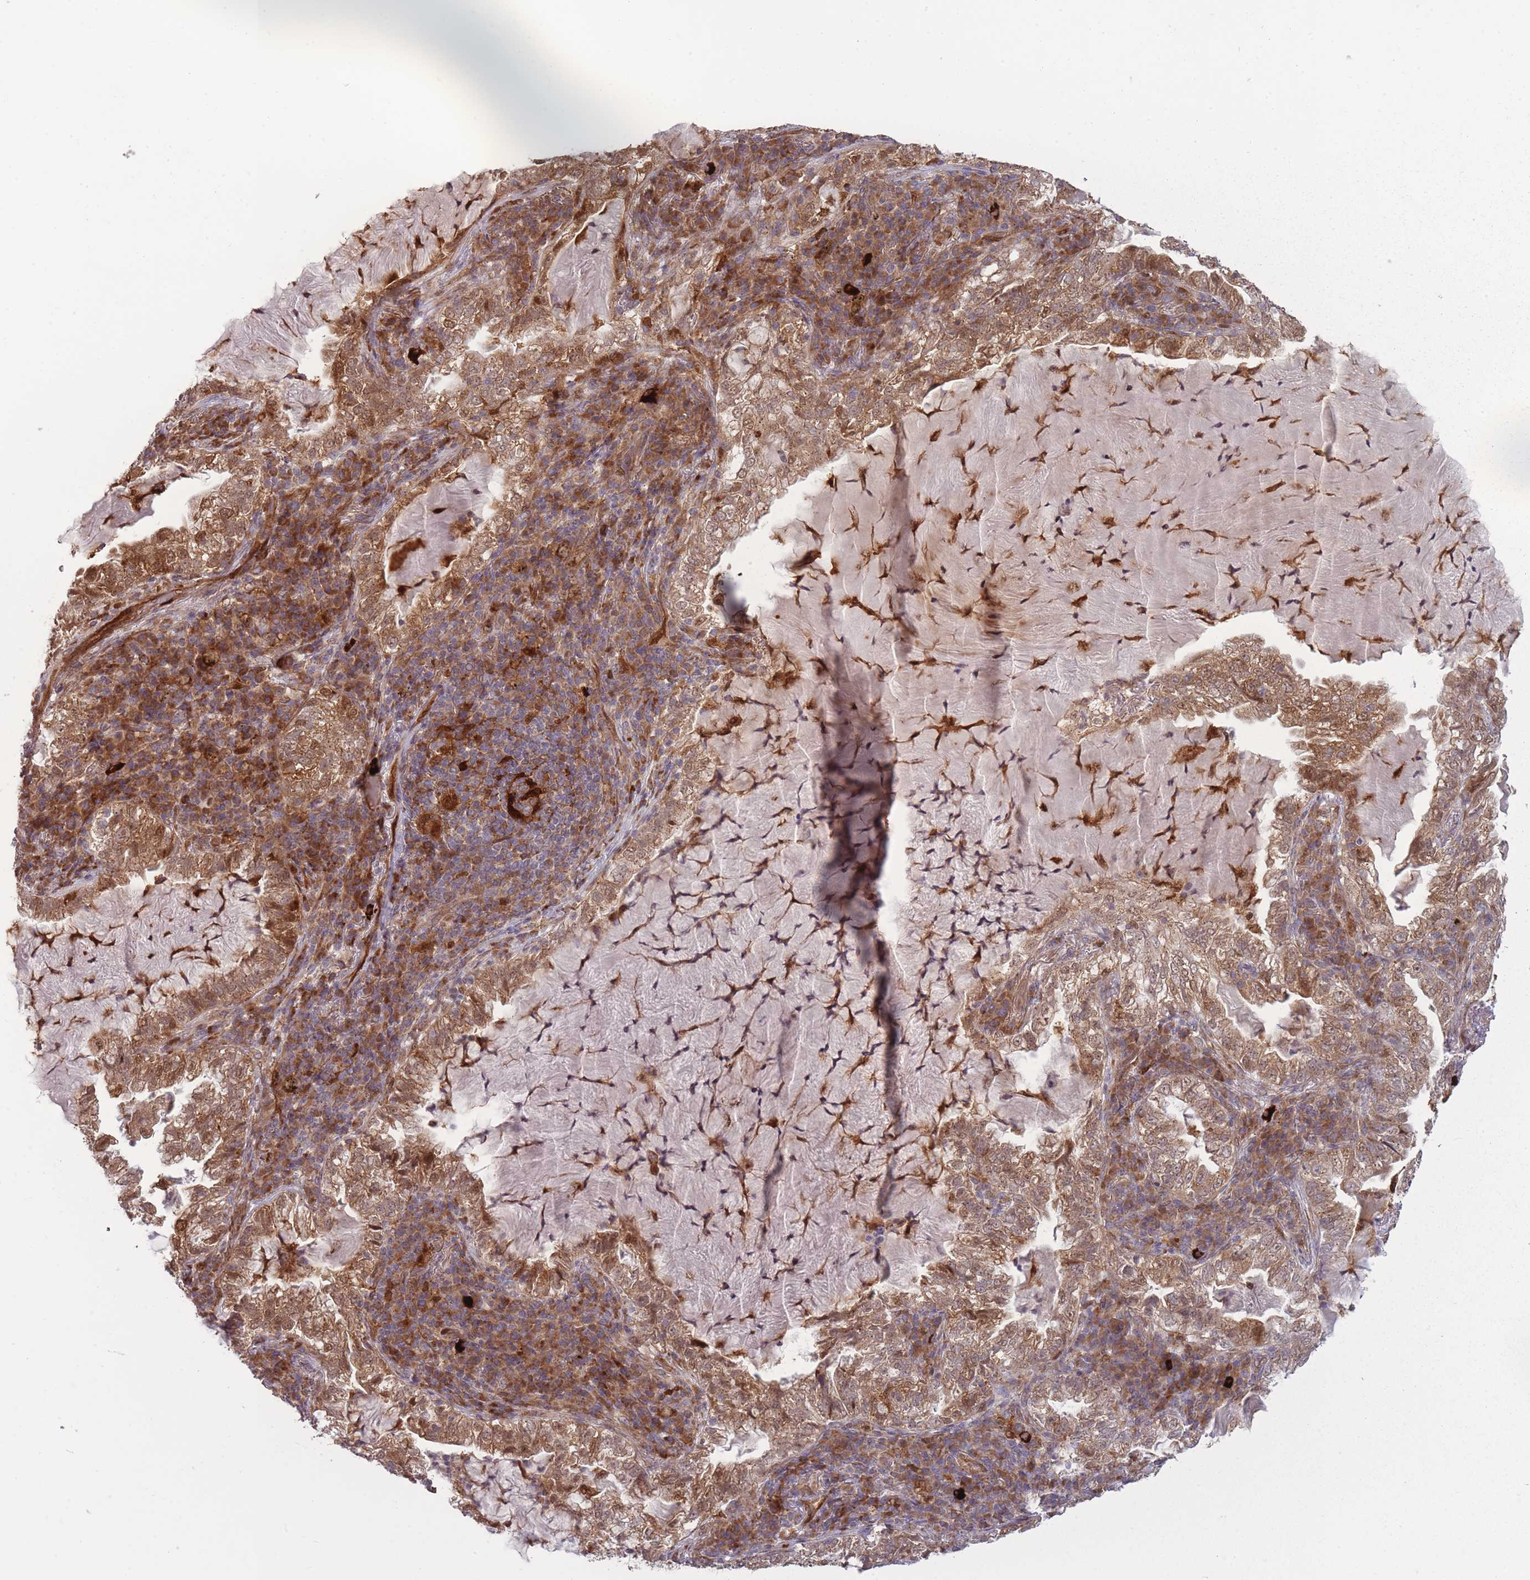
{"staining": {"intensity": "moderate", "quantity": ">75%", "location": "cytoplasmic/membranous,nuclear"}, "tissue": "lung cancer", "cell_type": "Tumor cells", "image_type": "cancer", "snomed": [{"axis": "morphology", "description": "Adenocarcinoma, NOS"}, {"axis": "topography", "description": "Lung"}], "caption": "Immunohistochemistry (DAB) staining of human lung cancer demonstrates moderate cytoplasmic/membranous and nuclear protein expression in about >75% of tumor cells.", "gene": "LGALS9", "patient": {"sex": "female", "age": 73}}